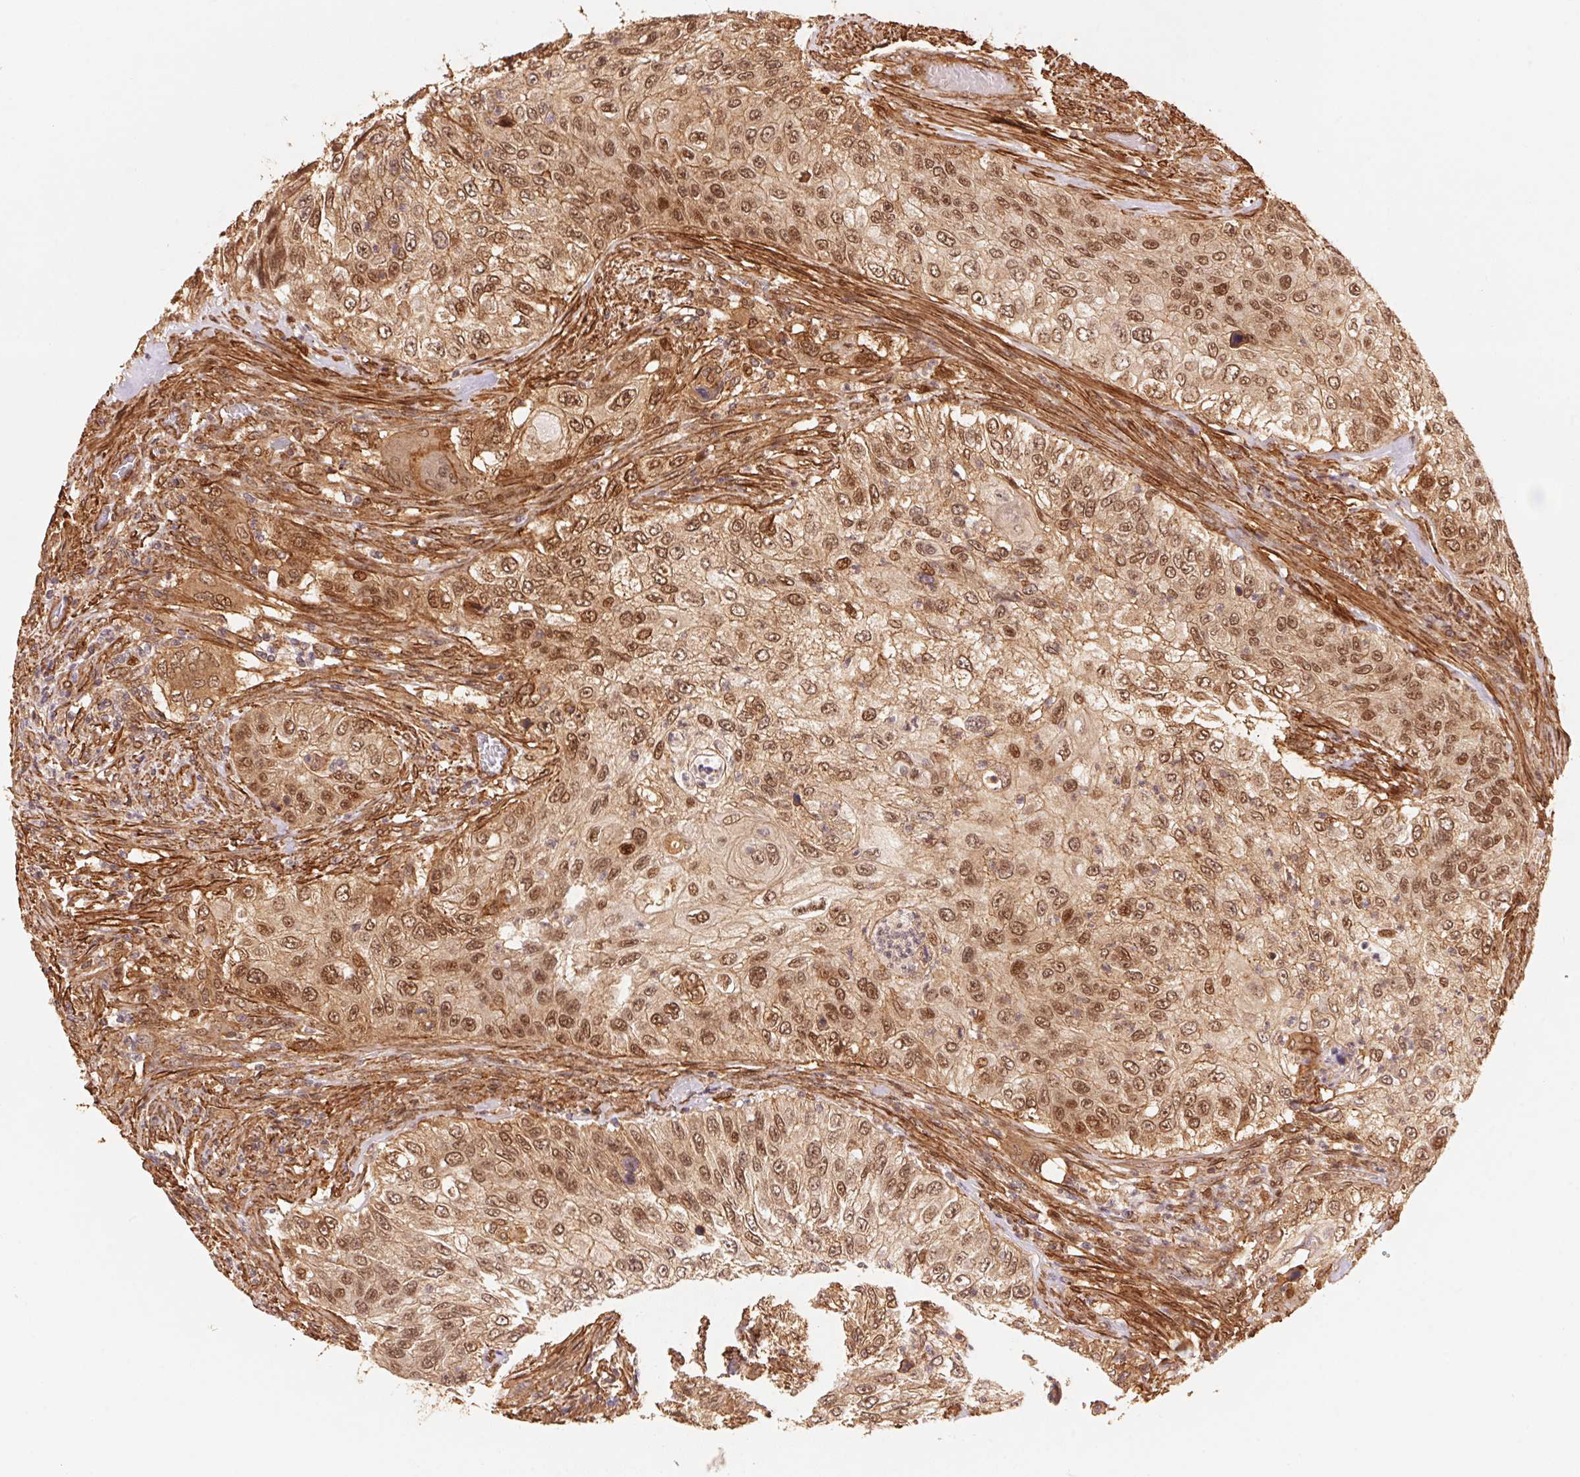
{"staining": {"intensity": "moderate", "quantity": ">75%", "location": "nuclear"}, "tissue": "urothelial cancer", "cell_type": "Tumor cells", "image_type": "cancer", "snomed": [{"axis": "morphology", "description": "Urothelial carcinoma, High grade"}, {"axis": "topography", "description": "Urinary bladder"}], "caption": "Human high-grade urothelial carcinoma stained with a brown dye shows moderate nuclear positive staining in approximately >75% of tumor cells.", "gene": "TNIP2", "patient": {"sex": "female", "age": 60}}